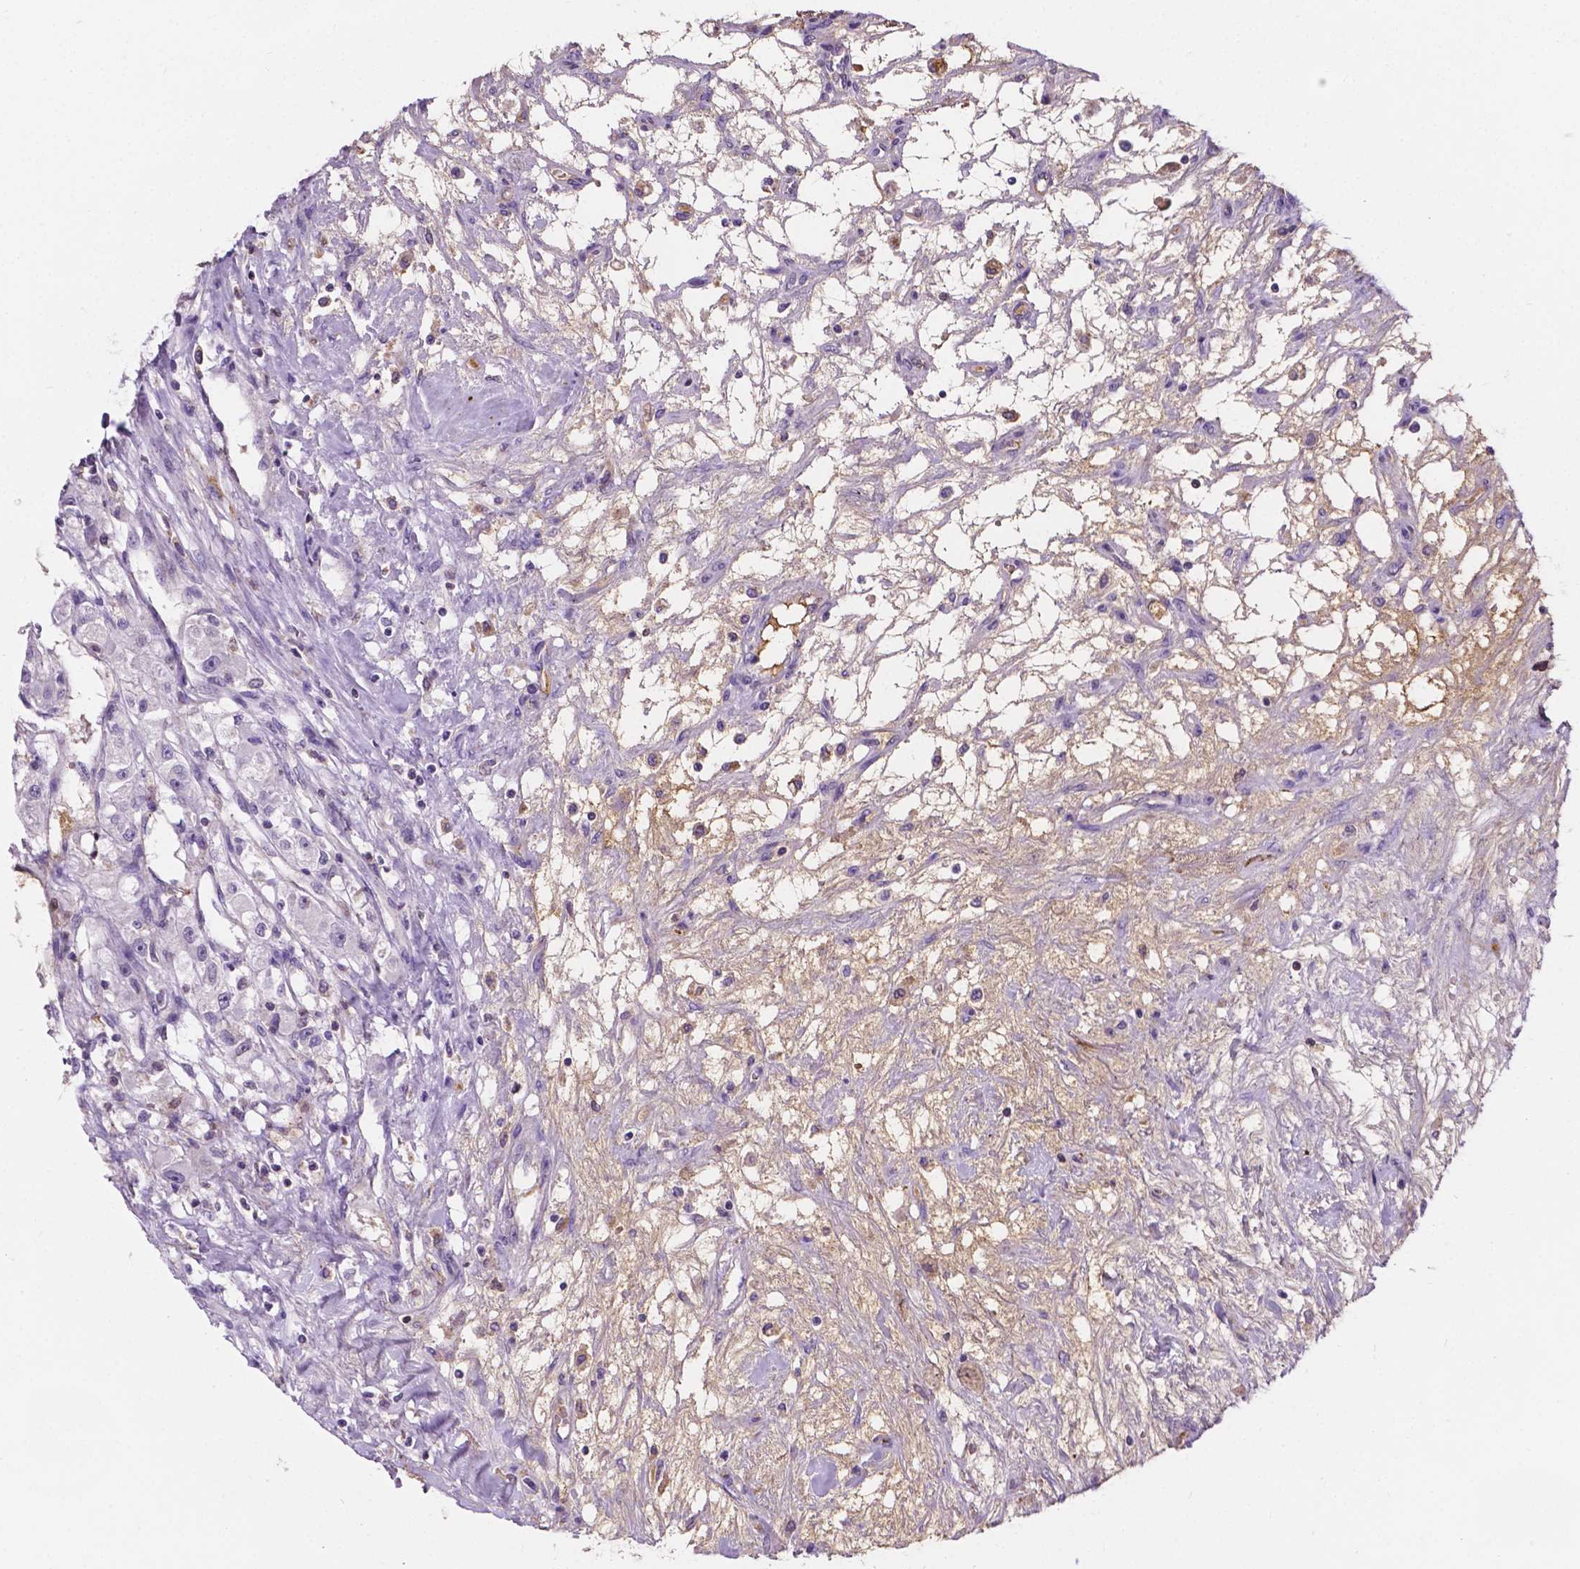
{"staining": {"intensity": "negative", "quantity": "none", "location": "none"}, "tissue": "renal cancer", "cell_type": "Tumor cells", "image_type": "cancer", "snomed": [{"axis": "morphology", "description": "Adenocarcinoma, NOS"}, {"axis": "topography", "description": "Kidney"}], "caption": "Immunohistochemistry of human renal adenocarcinoma shows no expression in tumor cells.", "gene": "APOE", "patient": {"sex": "female", "age": 63}}